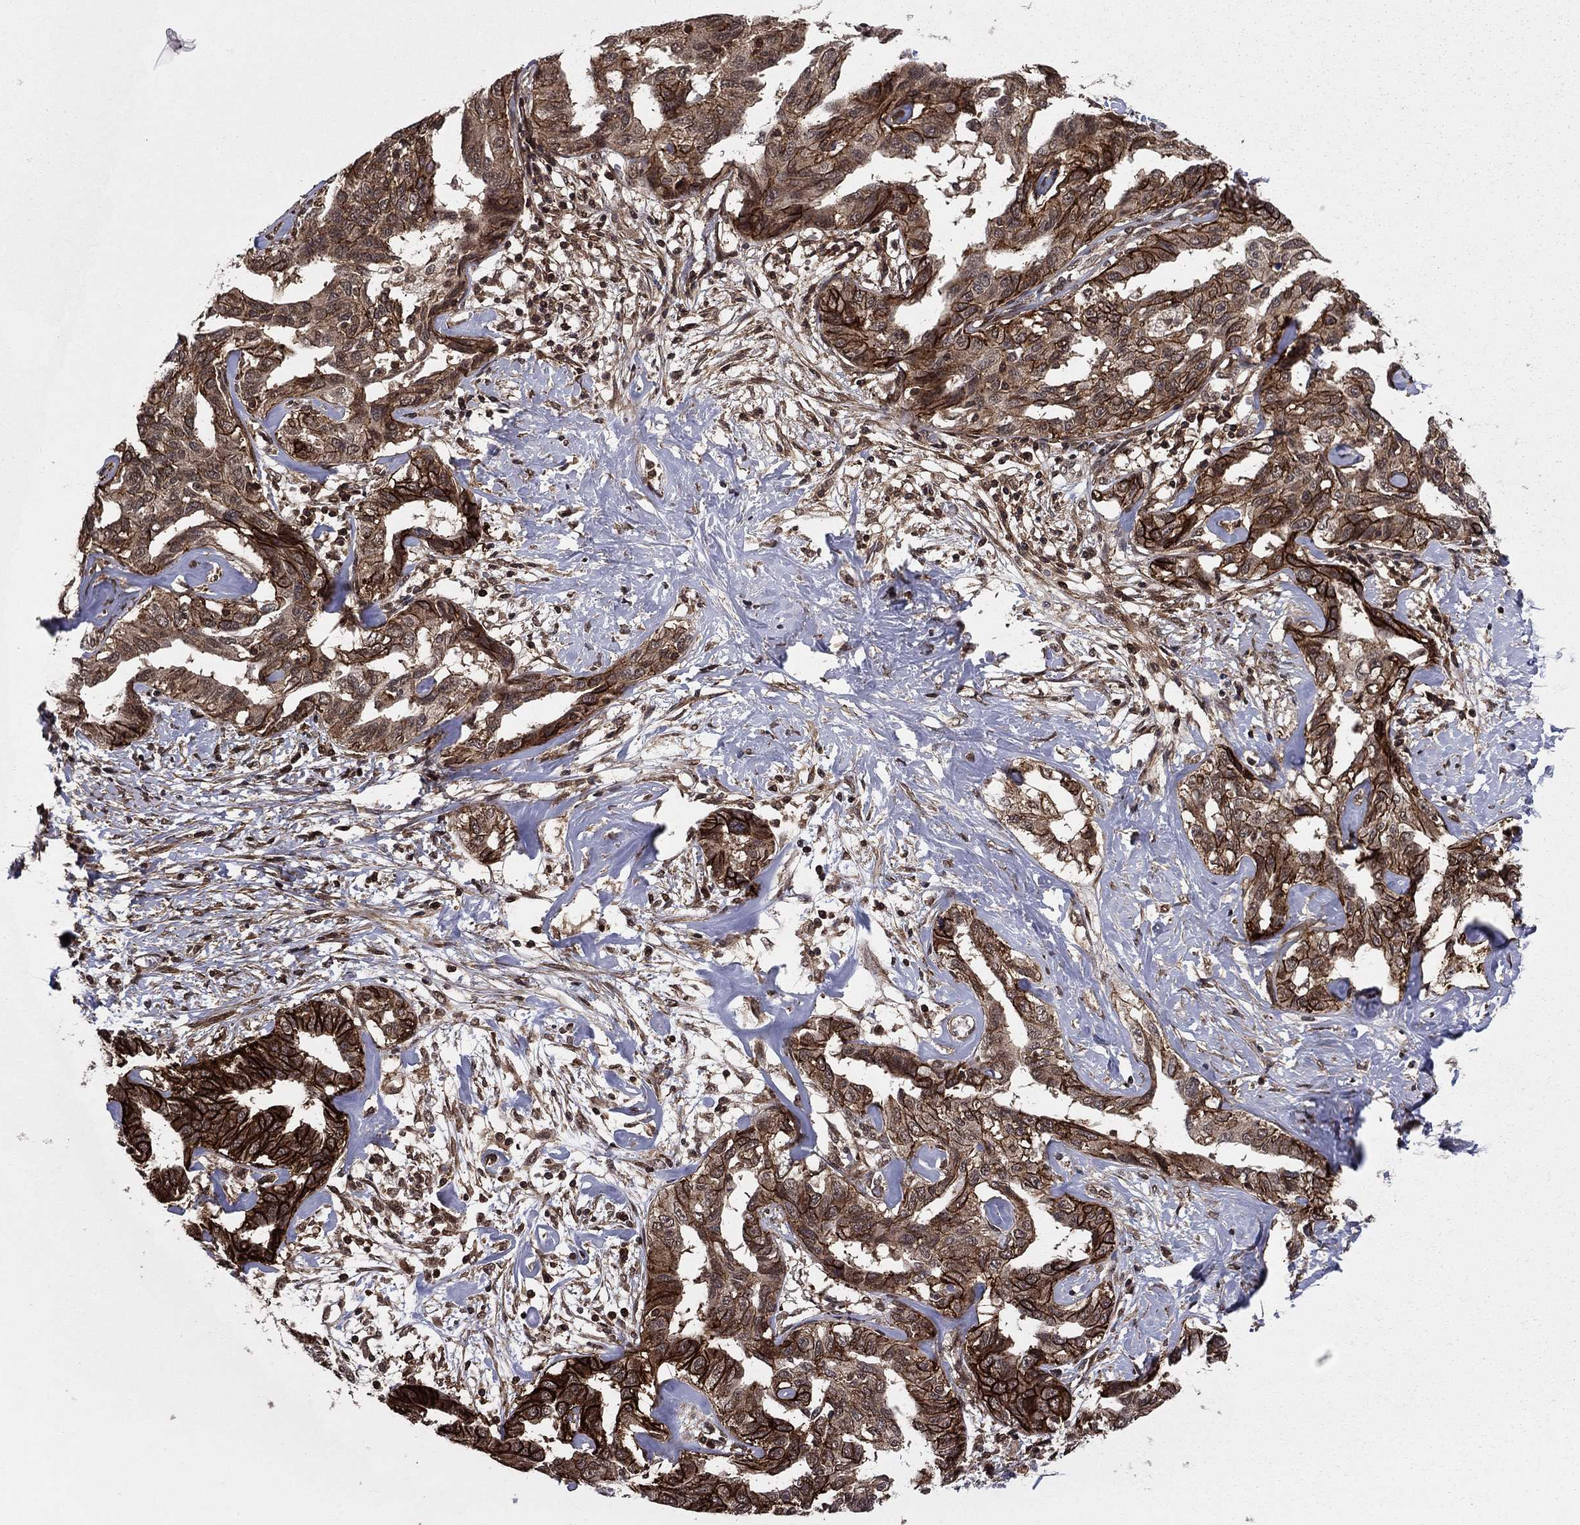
{"staining": {"intensity": "strong", "quantity": "25%-75%", "location": "cytoplasmic/membranous"}, "tissue": "liver cancer", "cell_type": "Tumor cells", "image_type": "cancer", "snomed": [{"axis": "morphology", "description": "Cholangiocarcinoma"}, {"axis": "topography", "description": "Liver"}], "caption": "An image showing strong cytoplasmic/membranous expression in about 25%-75% of tumor cells in liver cancer (cholangiocarcinoma), as visualized by brown immunohistochemical staining.", "gene": "SSX2IP", "patient": {"sex": "male", "age": 59}}